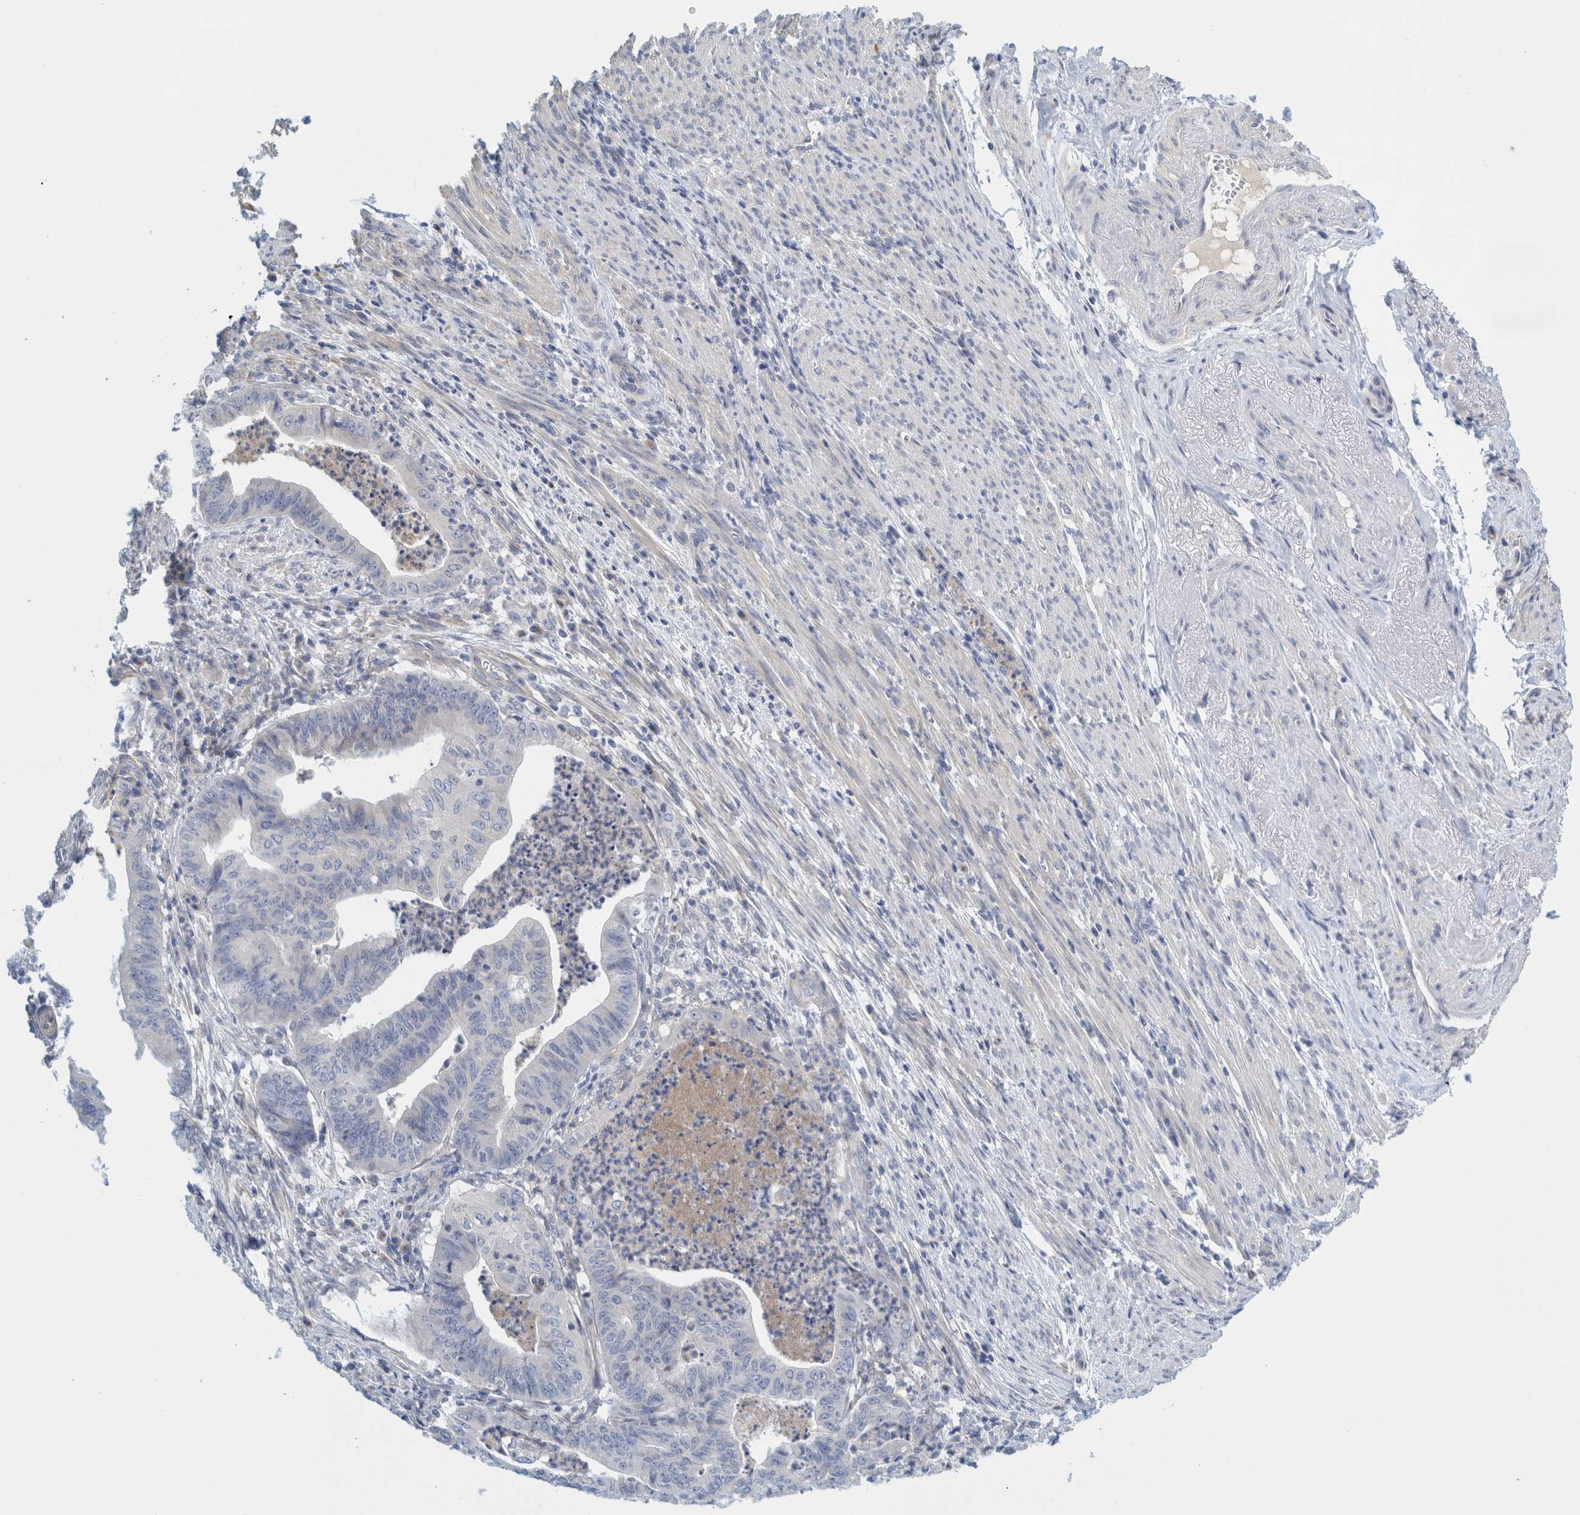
{"staining": {"intensity": "negative", "quantity": "none", "location": "none"}, "tissue": "endometrial cancer", "cell_type": "Tumor cells", "image_type": "cancer", "snomed": [{"axis": "morphology", "description": "Polyp, NOS"}, {"axis": "morphology", "description": "Adenocarcinoma, NOS"}, {"axis": "morphology", "description": "Adenoma, NOS"}, {"axis": "topography", "description": "Endometrium"}], "caption": "Immunohistochemistry histopathology image of neoplastic tissue: polyp (endometrial) stained with DAB (3,3'-diaminobenzidine) reveals no significant protein expression in tumor cells.", "gene": "ZNF324B", "patient": {"sex": "female", "age": 79}}